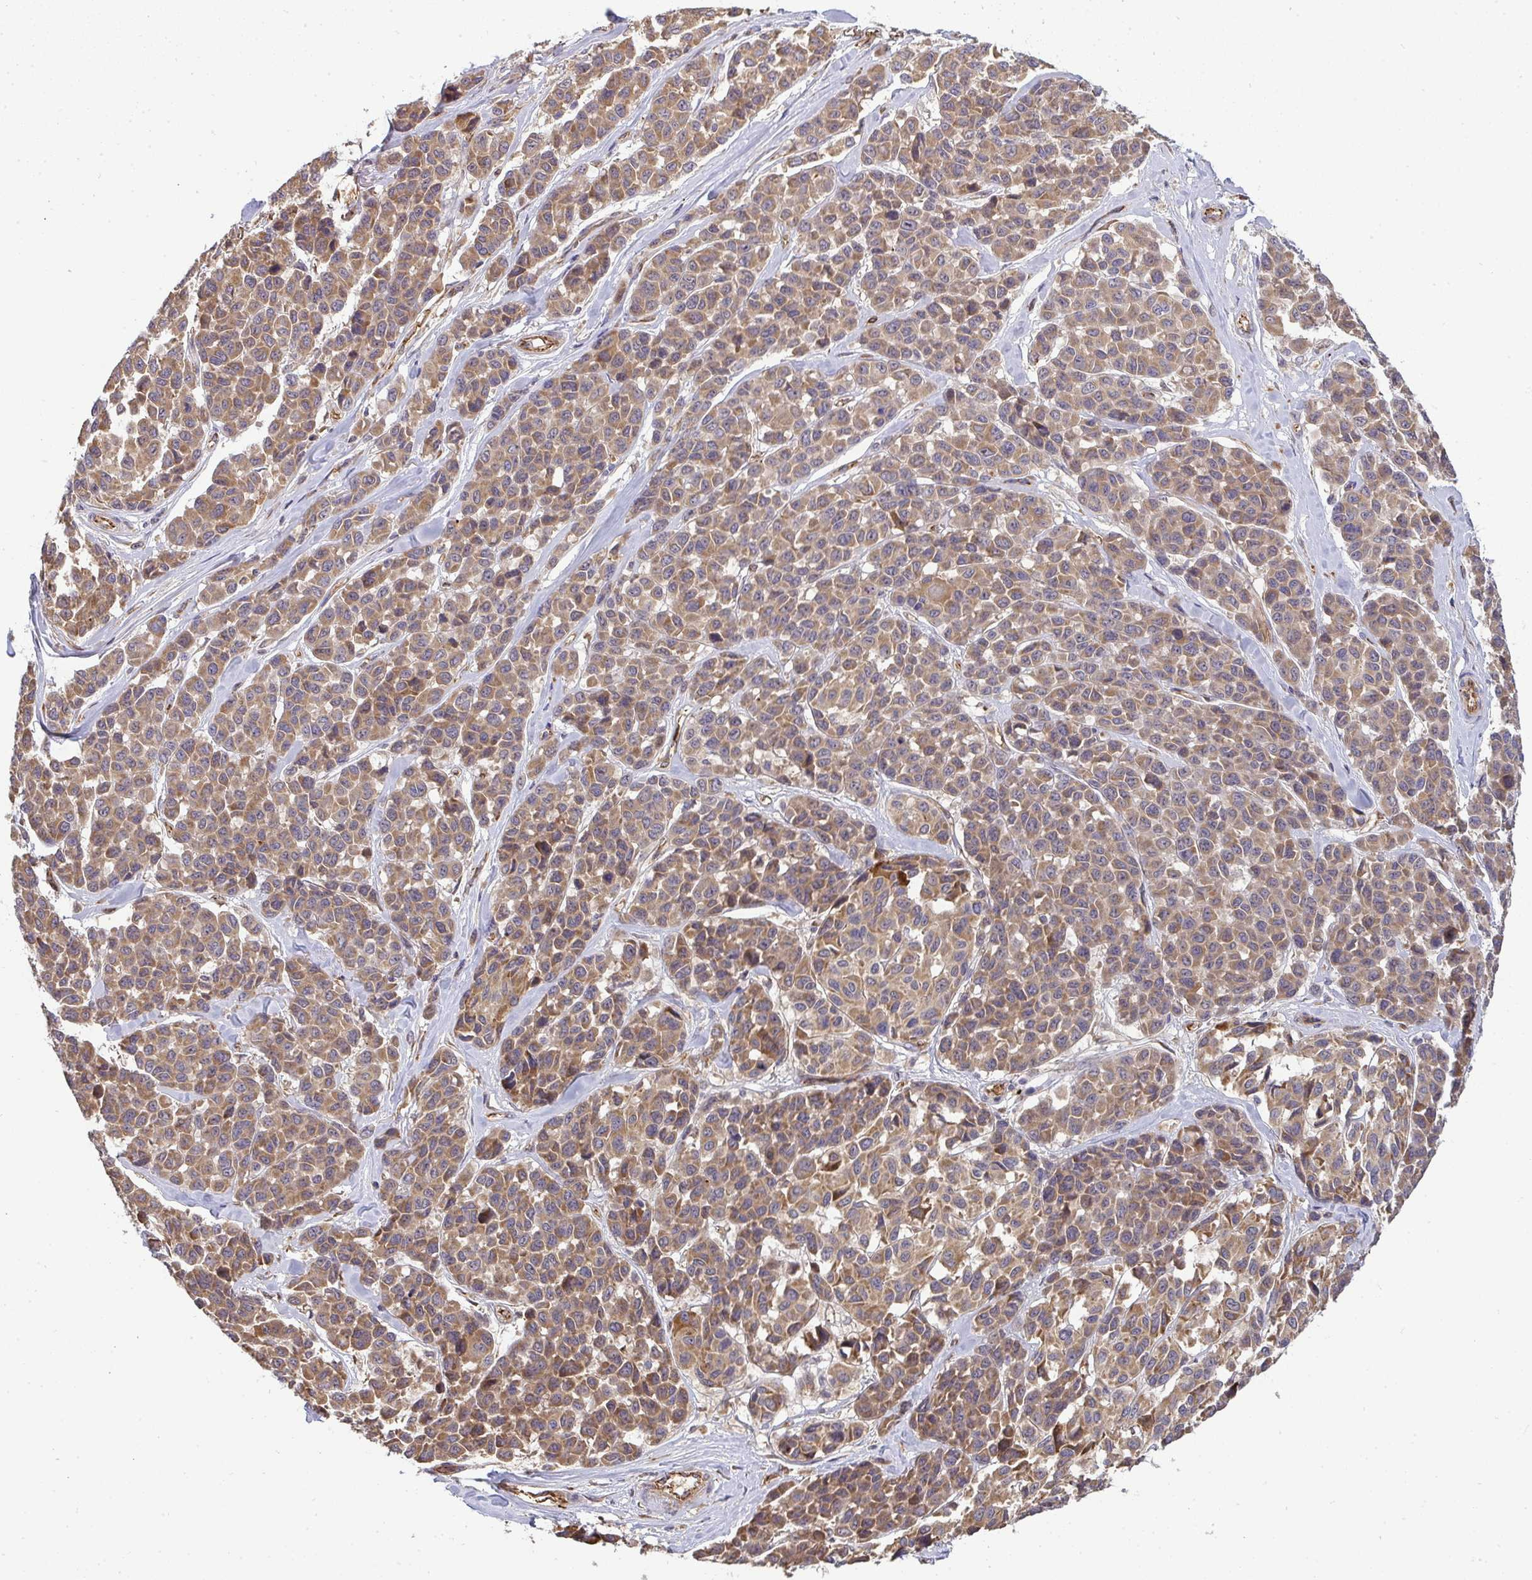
{"staining": {"intensity": "moderate", "quantity": ">75%", "location": "cytoplasmic/membranous"}, "tissue": "melanoma", "cell_type": "Tumor cells", "image_type": "cancer", "snomed": [{"axis": "morphology", "description": "Malignant melanoma, NOS"}, {"axis": "topography", "description": "Skin"}], "caption": "Protein expression by immunohistochemistry exhibits moderate cytoplasmic/membranous positivity in approximately >75% of tumor cells in malignant melanoma. The staining was performed using DAB (3,3'-diaminobenzidine), with brown indicating positive protein expression. Nuclei are stained blue with hematoxylin.", "gene": "B4GALT6", "patient": {"sex": "female", "age": 66}}